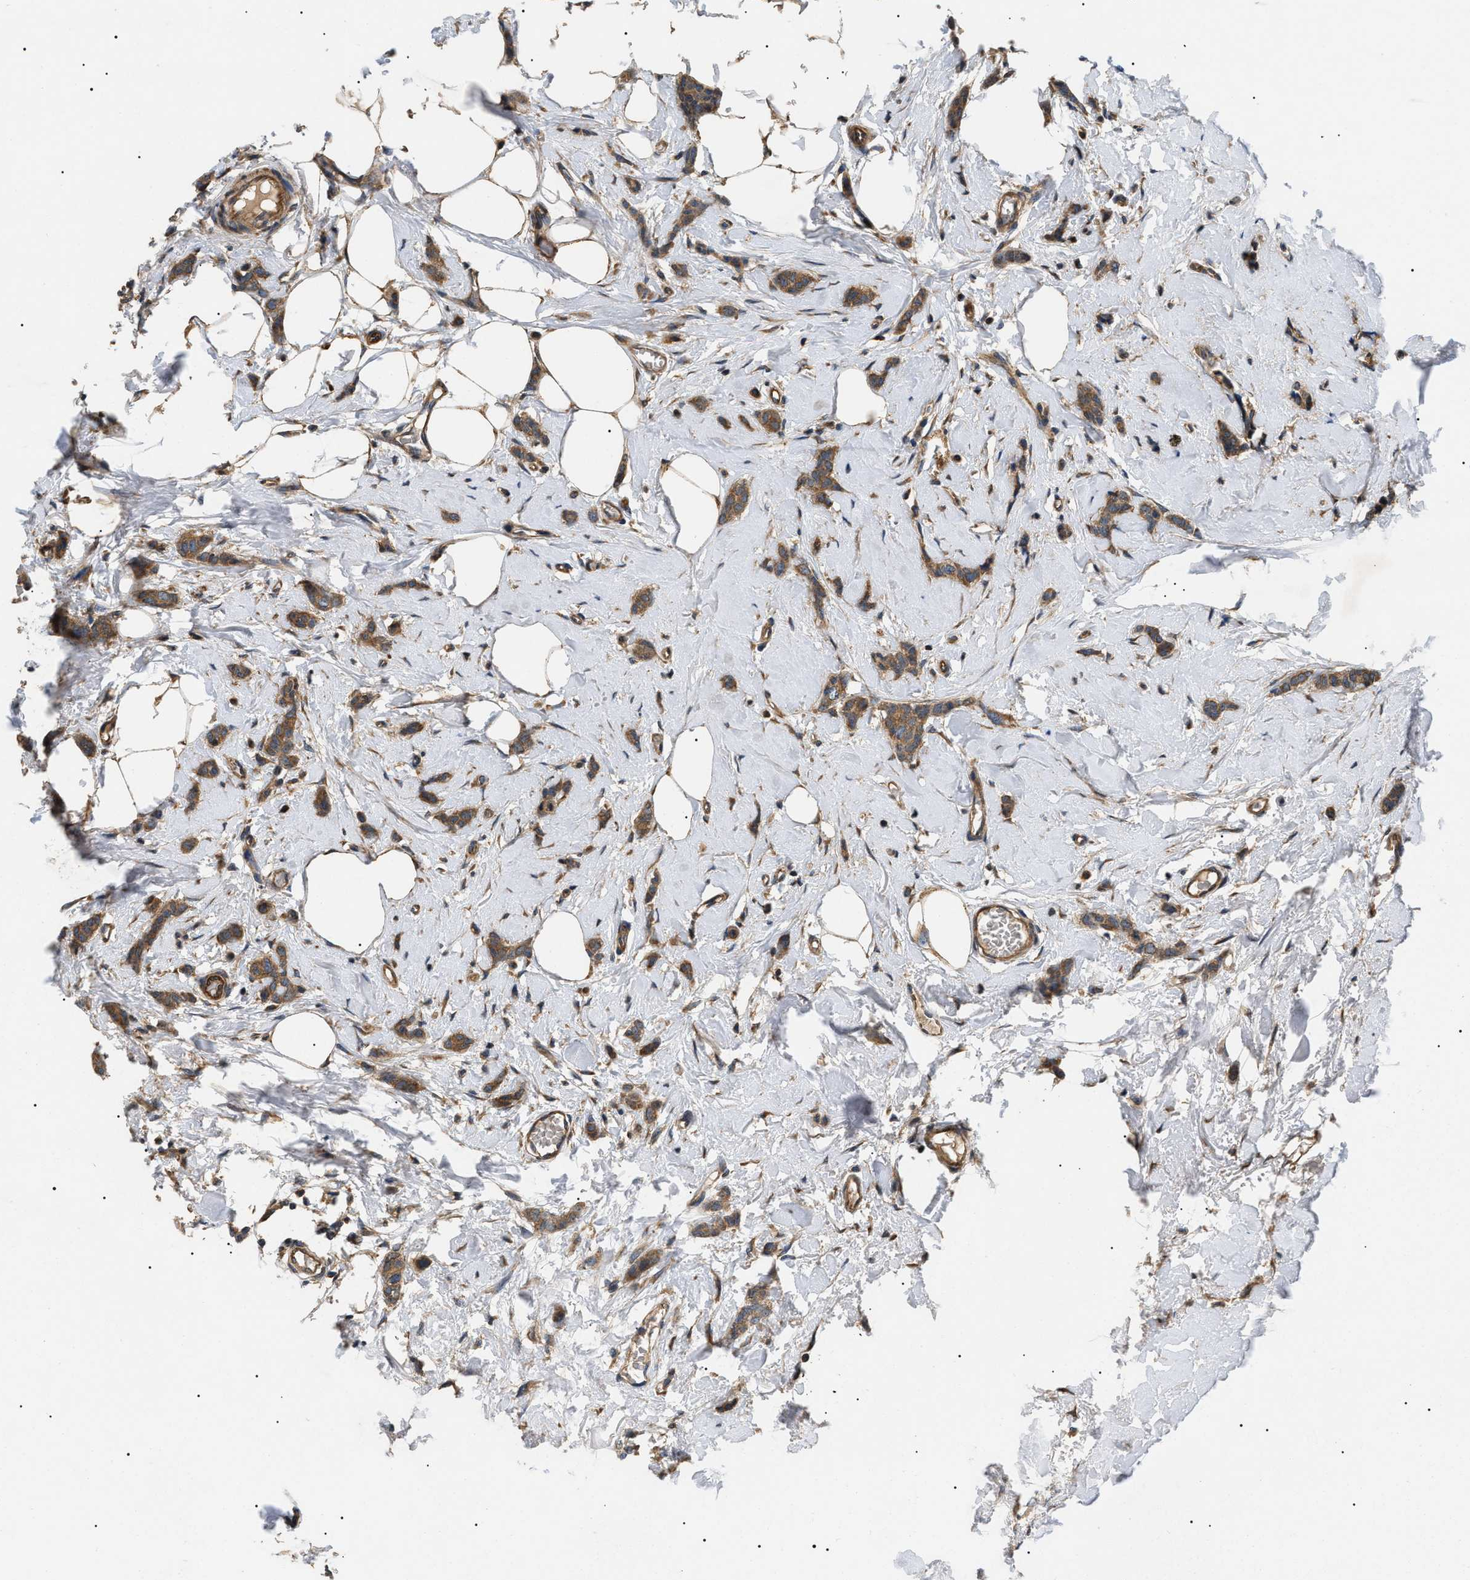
{"staining": {"intensity": "strong", "quantity": ">75%", "location": "cytoplasmic/membranous"}, "tissue": "breast cancer", "cell_type": "Tumor cells", "image_type": "cancer", "snomed": [{"axis": "morphology", "description": "Lobular carcinoma"}, {"axis": "topography", "description": "Skin"}, {"axis": "topography", "description": "Breast"}], "caption": "This image demonstrates breast cancer (lobular carcinoma) stained with immunohistochemistry to label a protein in brown. The cytoplasmic/membranous of tumor cells show strong positivity for the protein. Nuclei are counter-stained blue.", "gene": "PPM1B", "patient": {"sex": "female", "age": 46}}